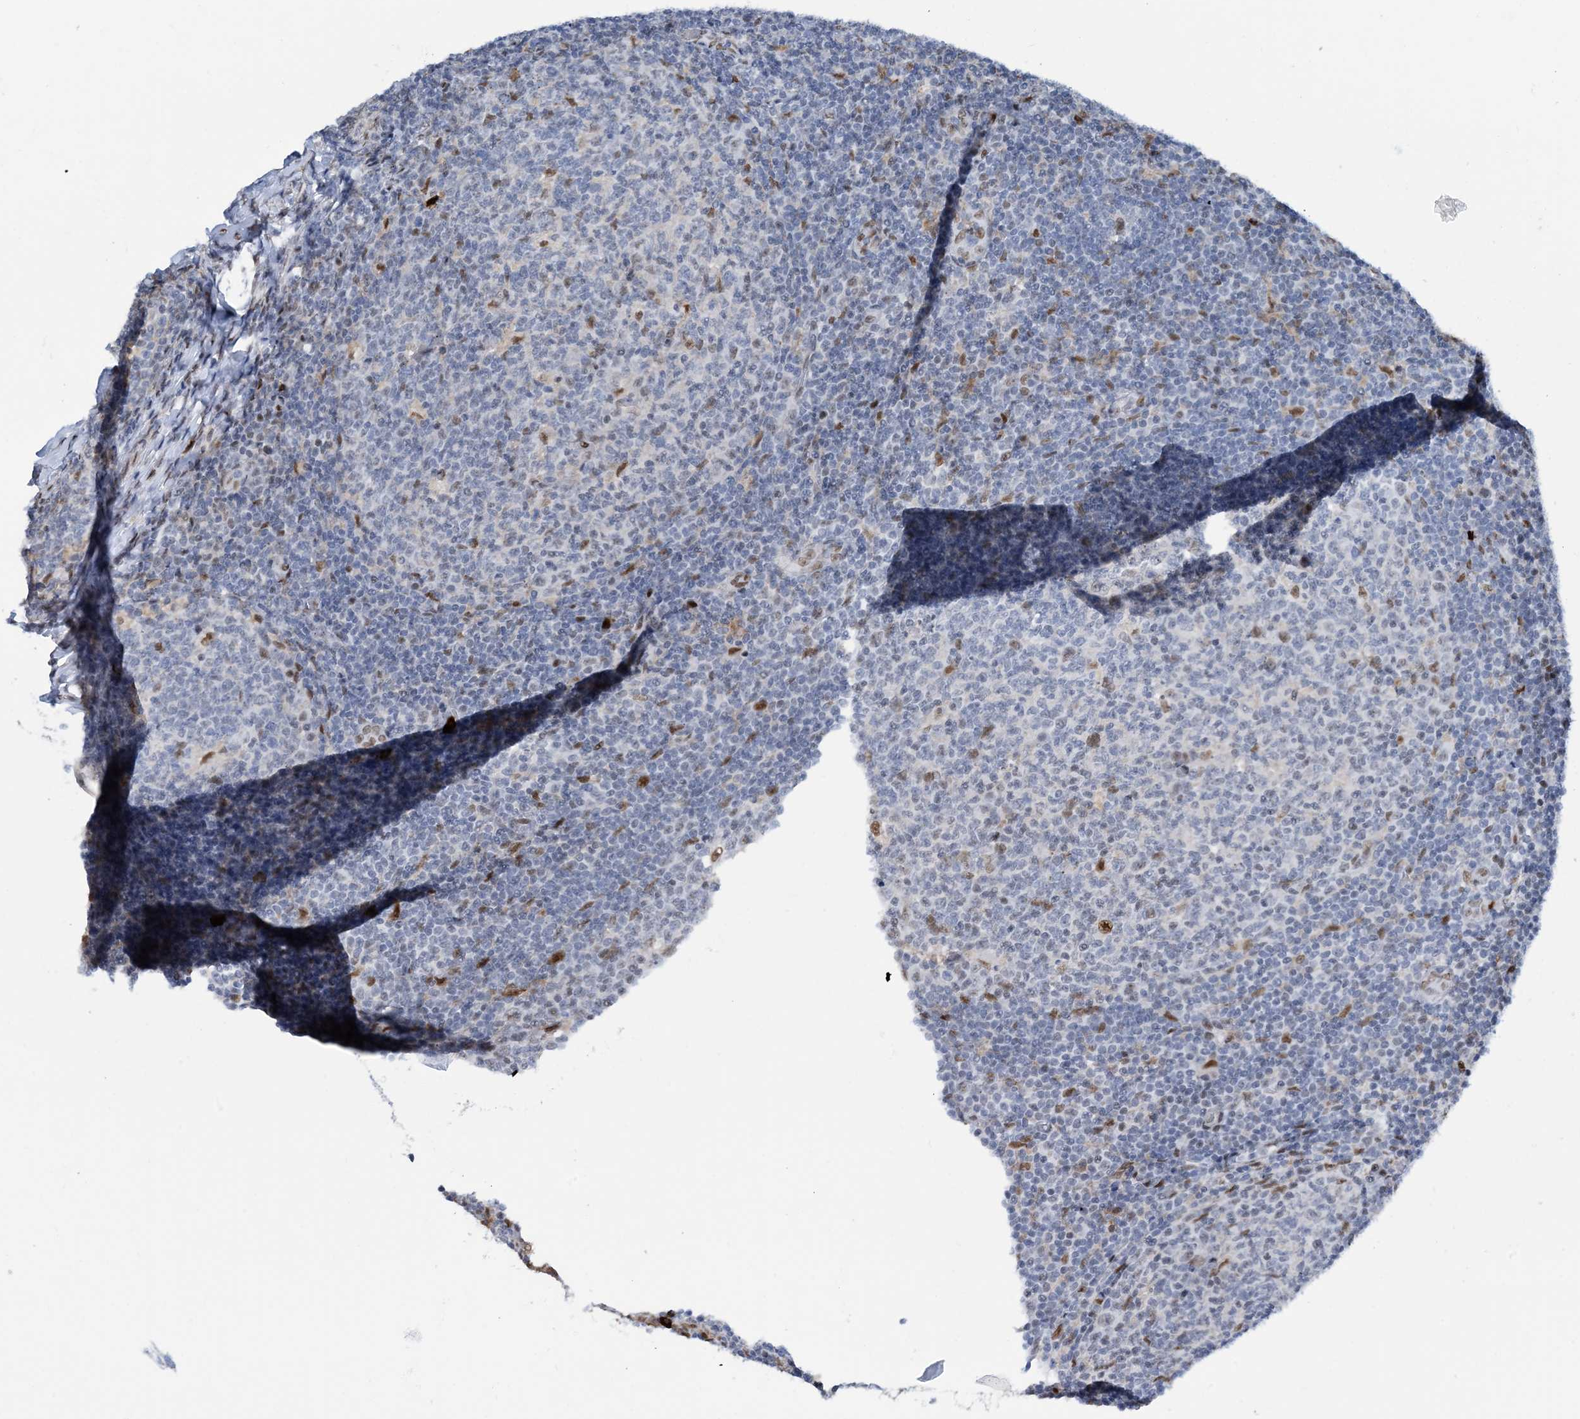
{"staining": {"intensity": "moderate", "quantity": "<25%", "location": "nuclear"}, "tissue": "tonsil", "cell_type": "Germinal center cells", "image_type": "normal", "snomed": [{"axis": "morphology", "description": "Normal tissue, NOS"}, {"axis": "topography", "description": "Tonsil"}], "caption": "Immunohistochemical staining of unremarkable human tonsil shows <25% levels of moderate nuclear protein expression in approximately <25% of germinal center cells. The staining is performed using DAB (3,3'-diaminobenzidine) brown chromogen to label protein expression. The nuclei are counter-stained blue using hematoxylin.", "gene": "HEMK1", "patient": {"sex": "female", "age": 19}}